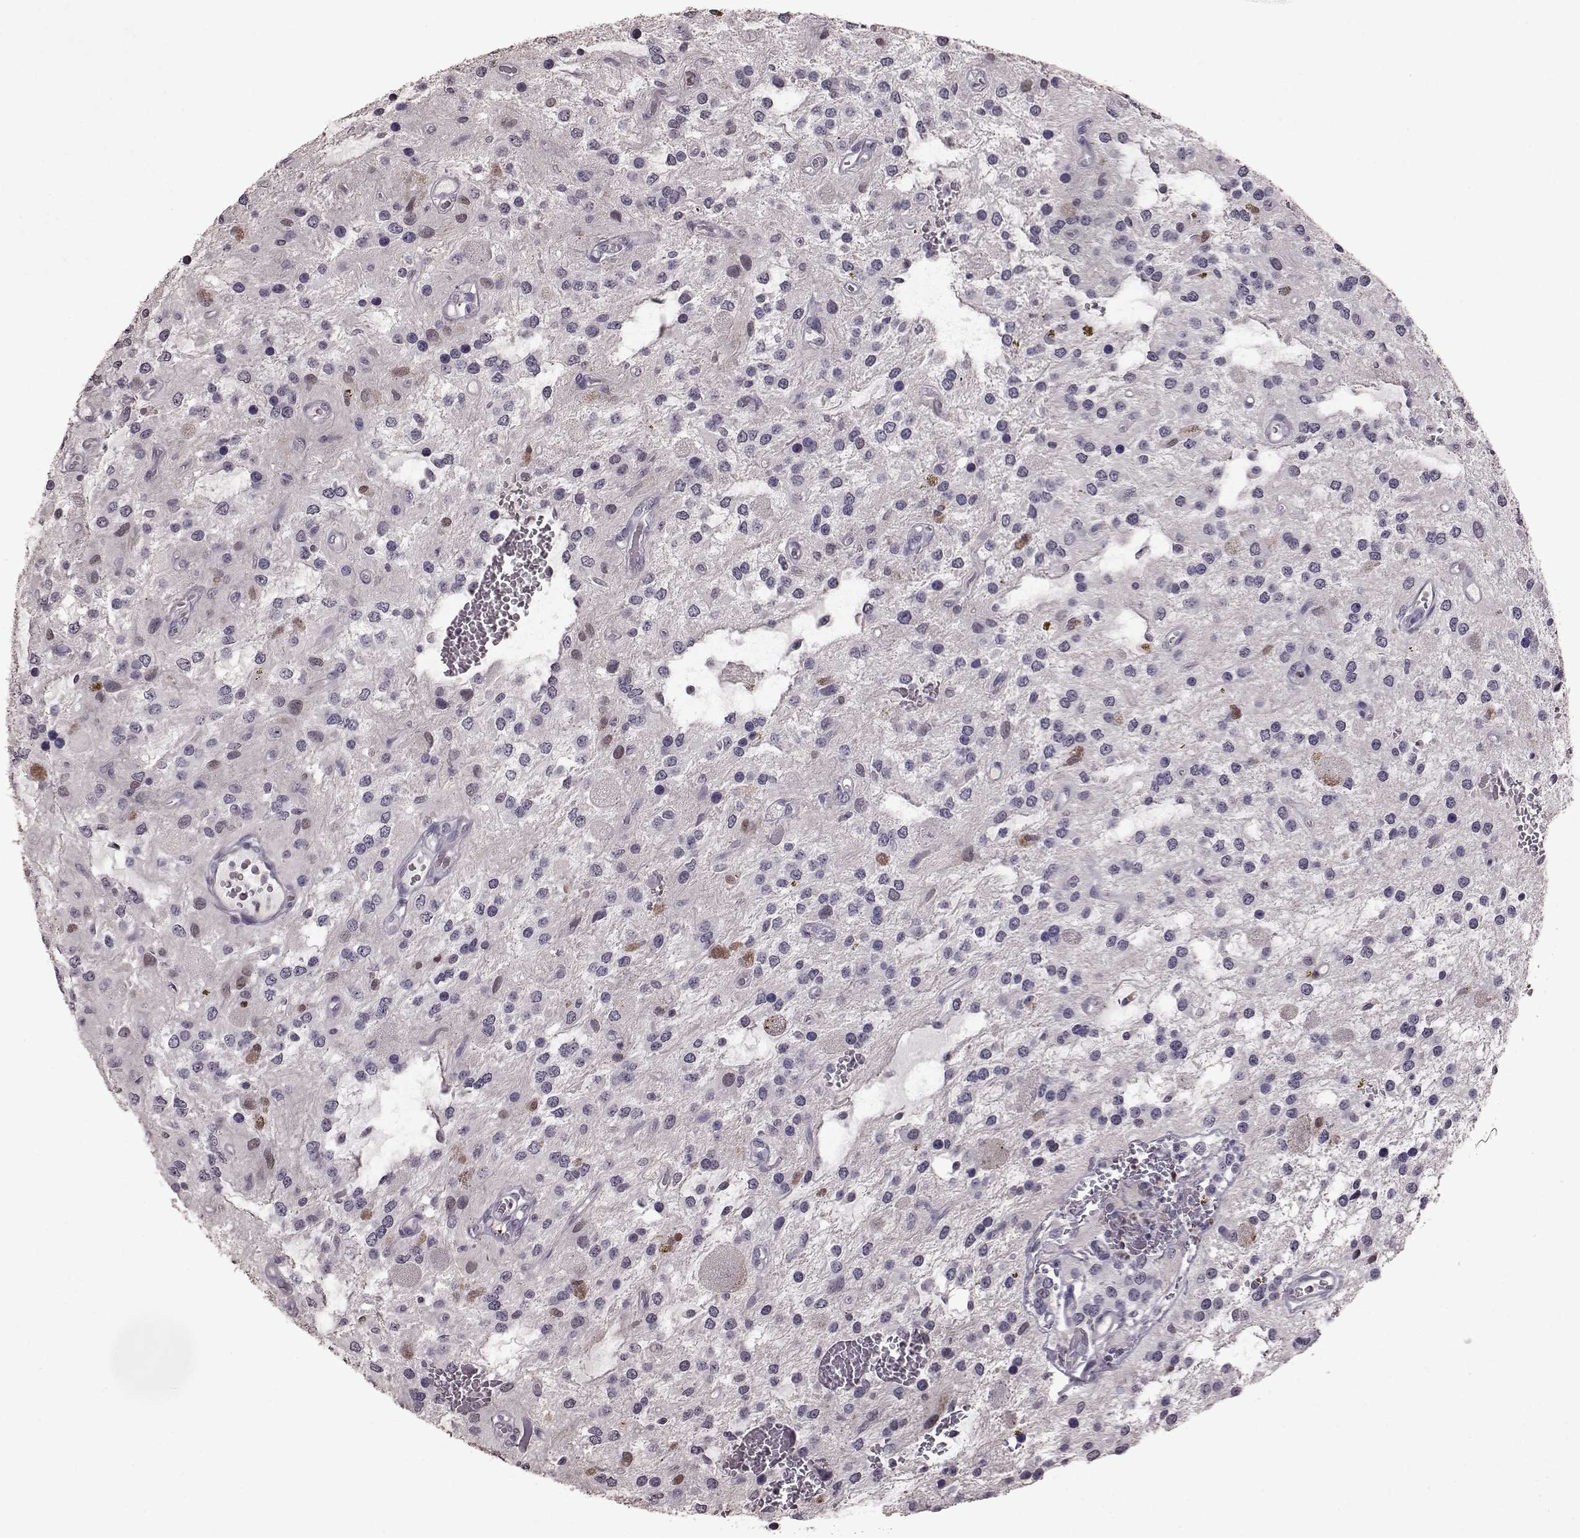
{"staining": {"intensity": "negative", "quantity": "none", "location": "none"}, "tissue": "glioma", "cell_type": "Tumor cells", "image_type": "cancer", "snomed": [{"axis": "morphology", "description": "Glioma, malignant, Low grade"}, {"axis": "topography", "description": "Cerebellum"}], "caption": "DAB immunohistochemical staining of malignant glioma (low-grade) demonstrates no significant staining in tumor cells.", "gene": "TSKS", "patient": {"sex": "female", "age": 14}}